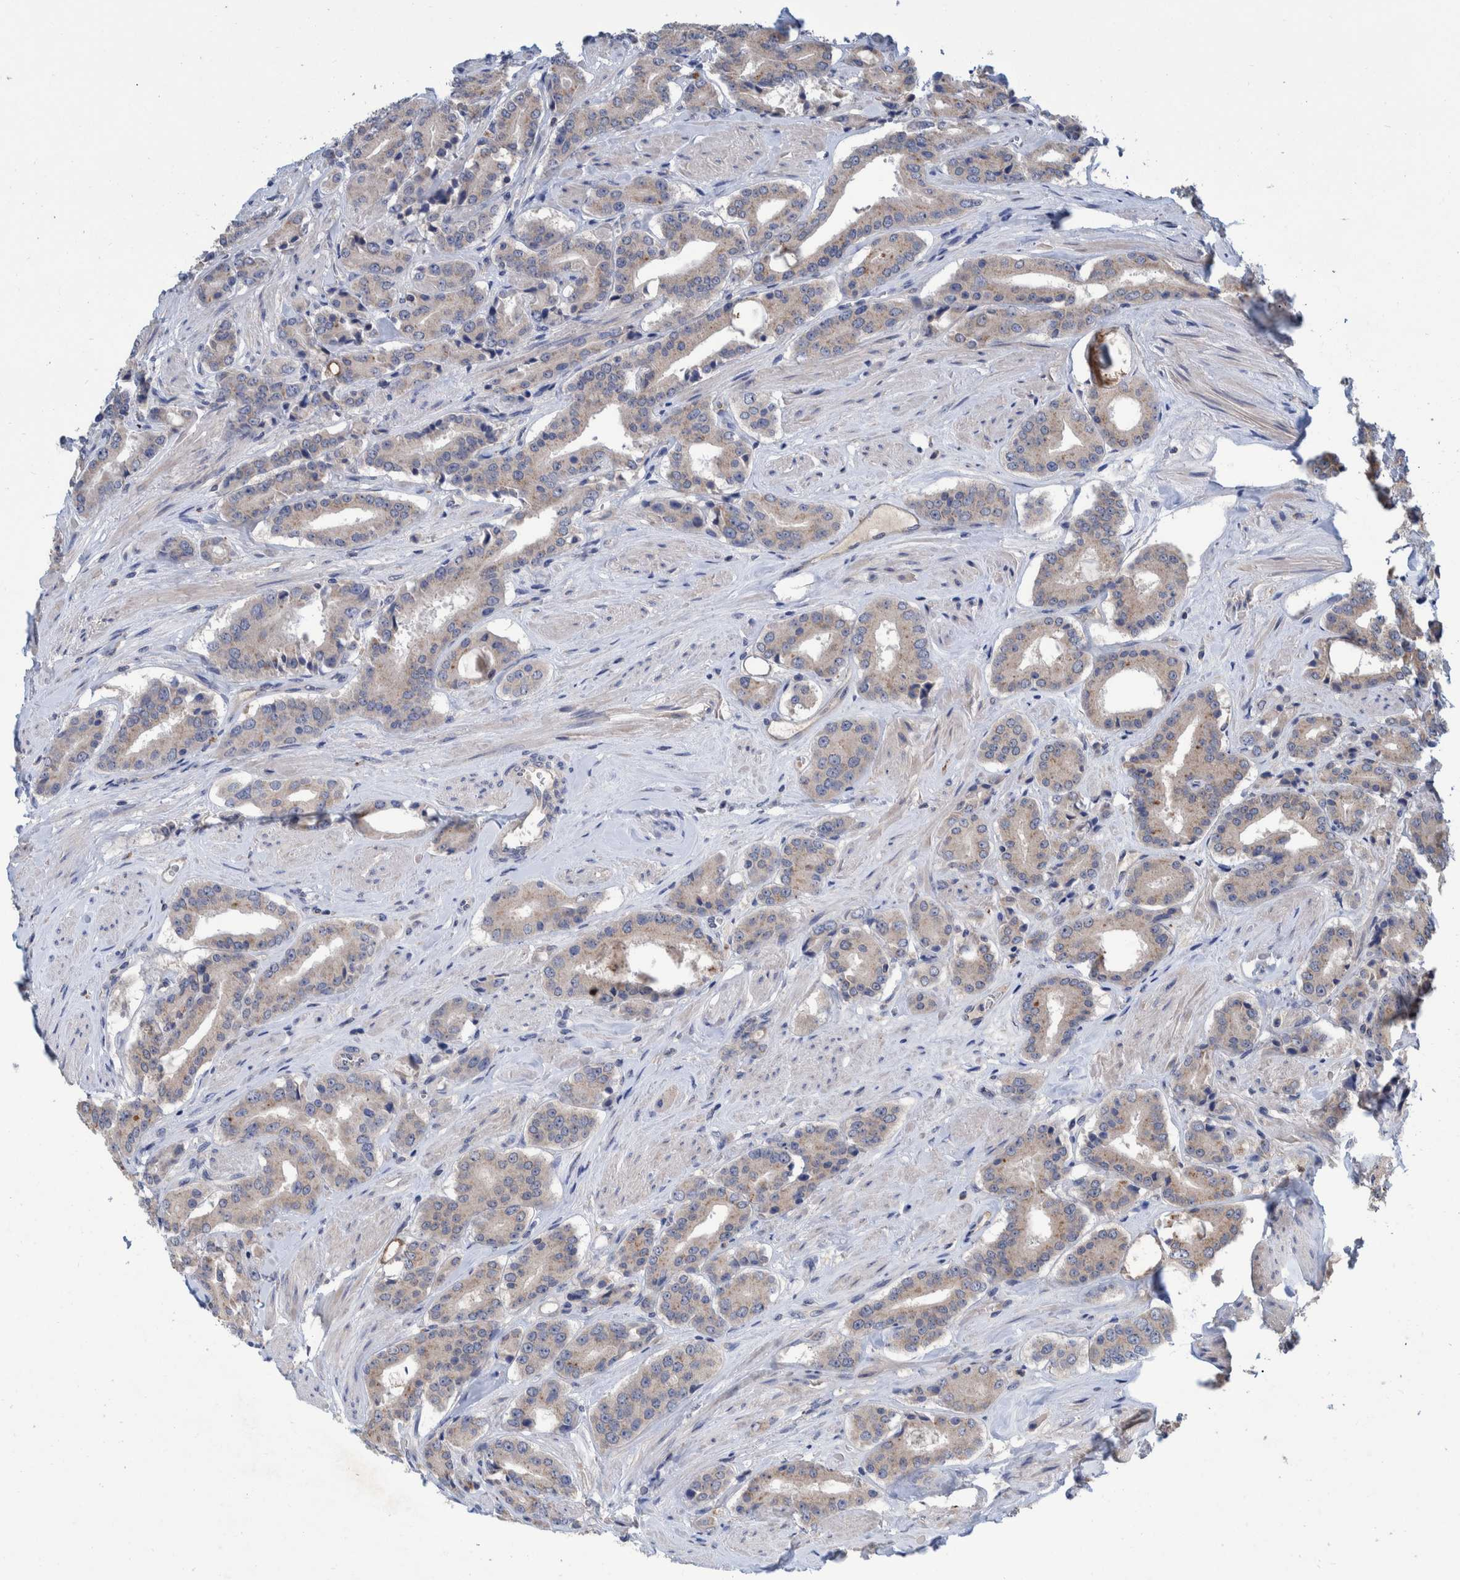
{"staining": {"intensity": "weak", "quantity": "<25%", "location": "cytoplasmic/membranous"}, "tissue": "prostate cancer", "cell_type": "Tumor cells", "image_type": "cancer", "snomed": [{"axis": "morphology", "description": "Adenocarcinoma, High grade"}, {"axis": "topography", "description": "Prostate"}], "caption": "Immunohistochemistry (IHC) histopathology image of neoplastic tissue: prostate cancer (adenocarcinoma (high-grade)) stained with DAB (3,3'-diaminobenzidine) demonstrates no significant protein expression in tumor cells.", "gene": "PLPBP", "patient": {"sex": "male", "age": 71}}